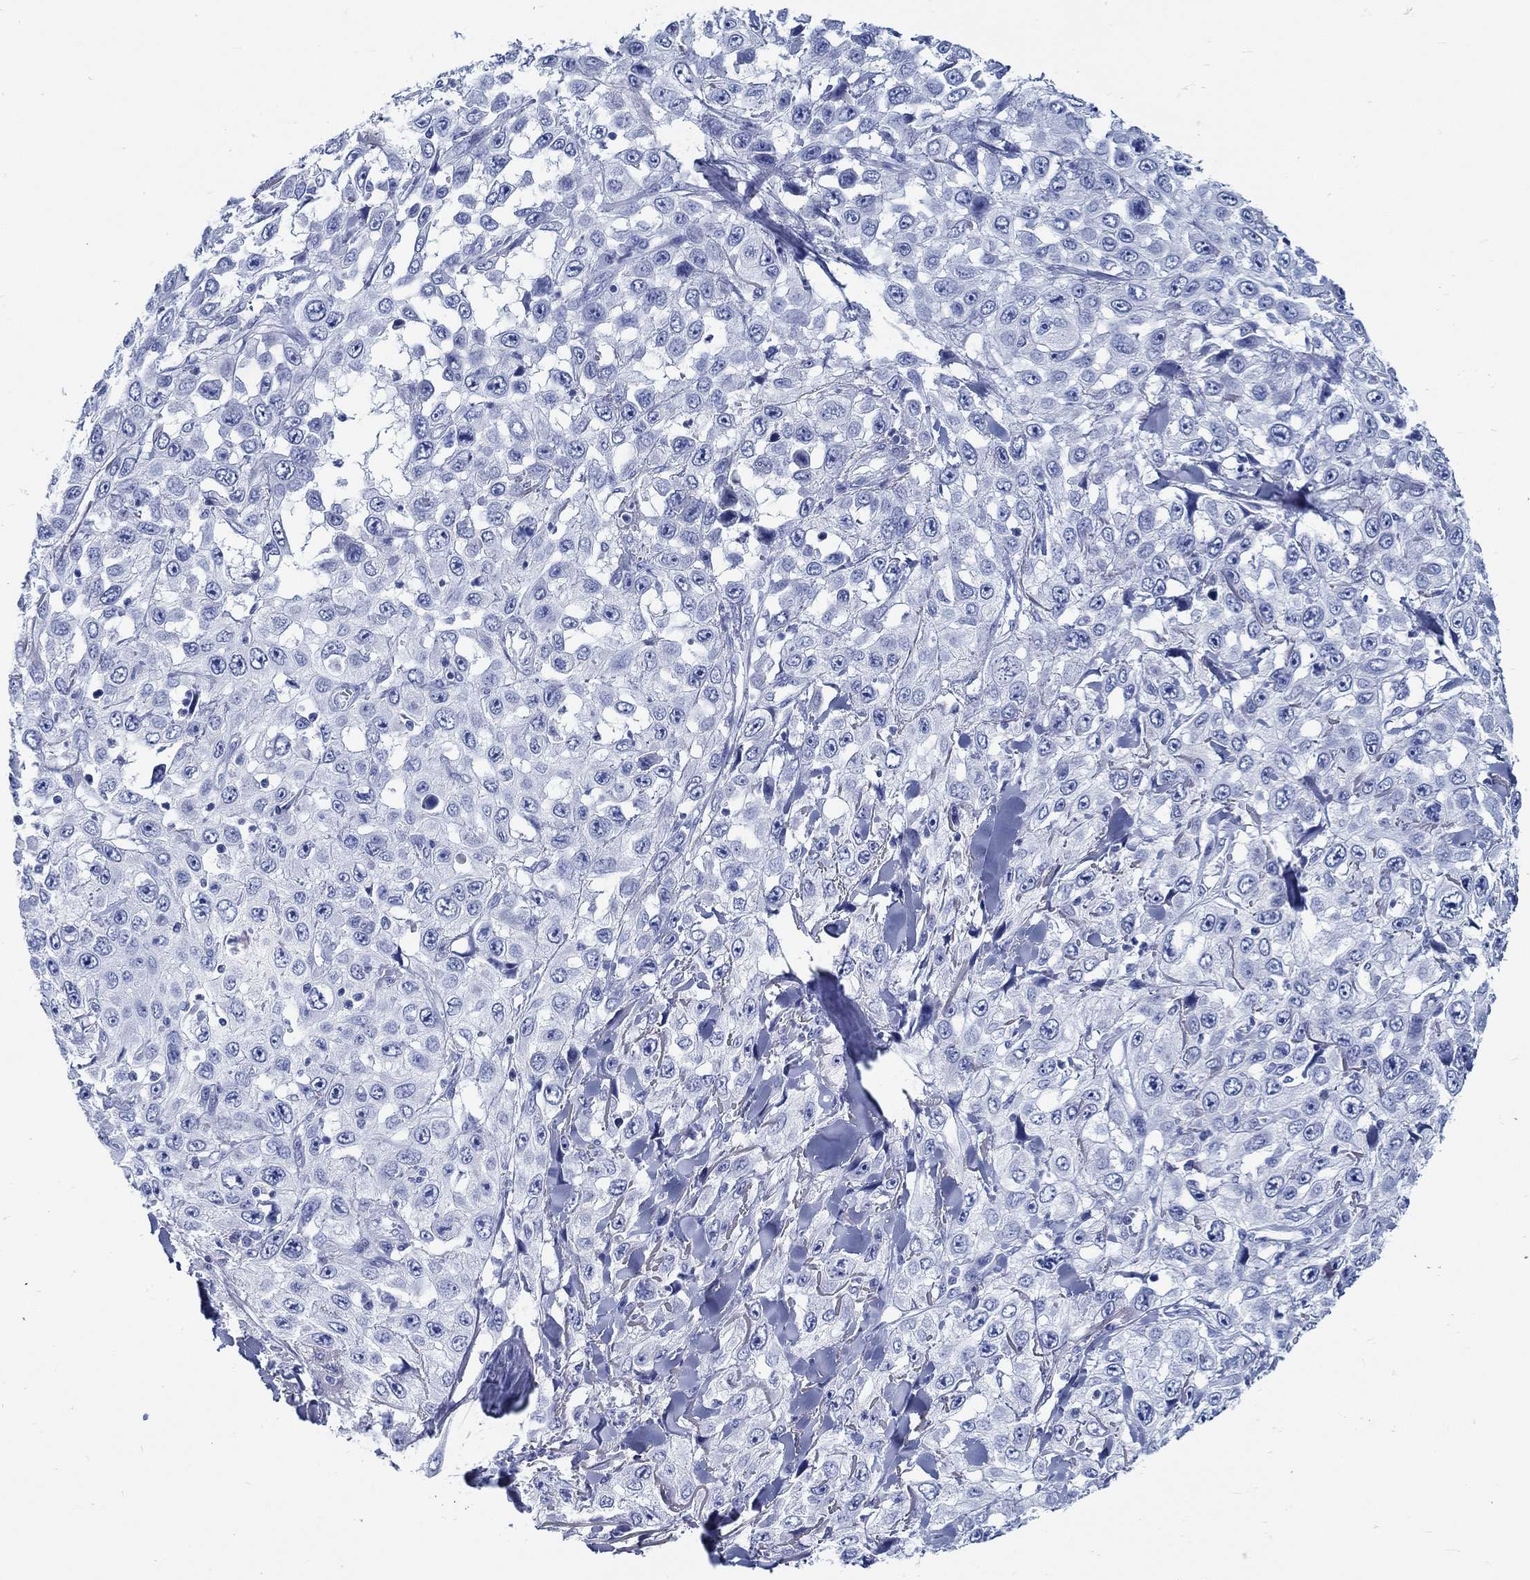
{"staining": {"intensity": "negative", "quantity": "none", "location": "none"}, "tissue": "skin cancer", "cell_type": "Tumor cells", "image_type": "cancer", "snomed": [{"axis": "morphology", "description": "Squamous cell carcinoma, NOS"}, {"axis": "topography", "description": "Skin"}], "caption": "Micrograph shows no significant protein staining in tumor cells of skin cancer.", "gene": "RD3L", "patient": {"sex": "male", "age": 82}}